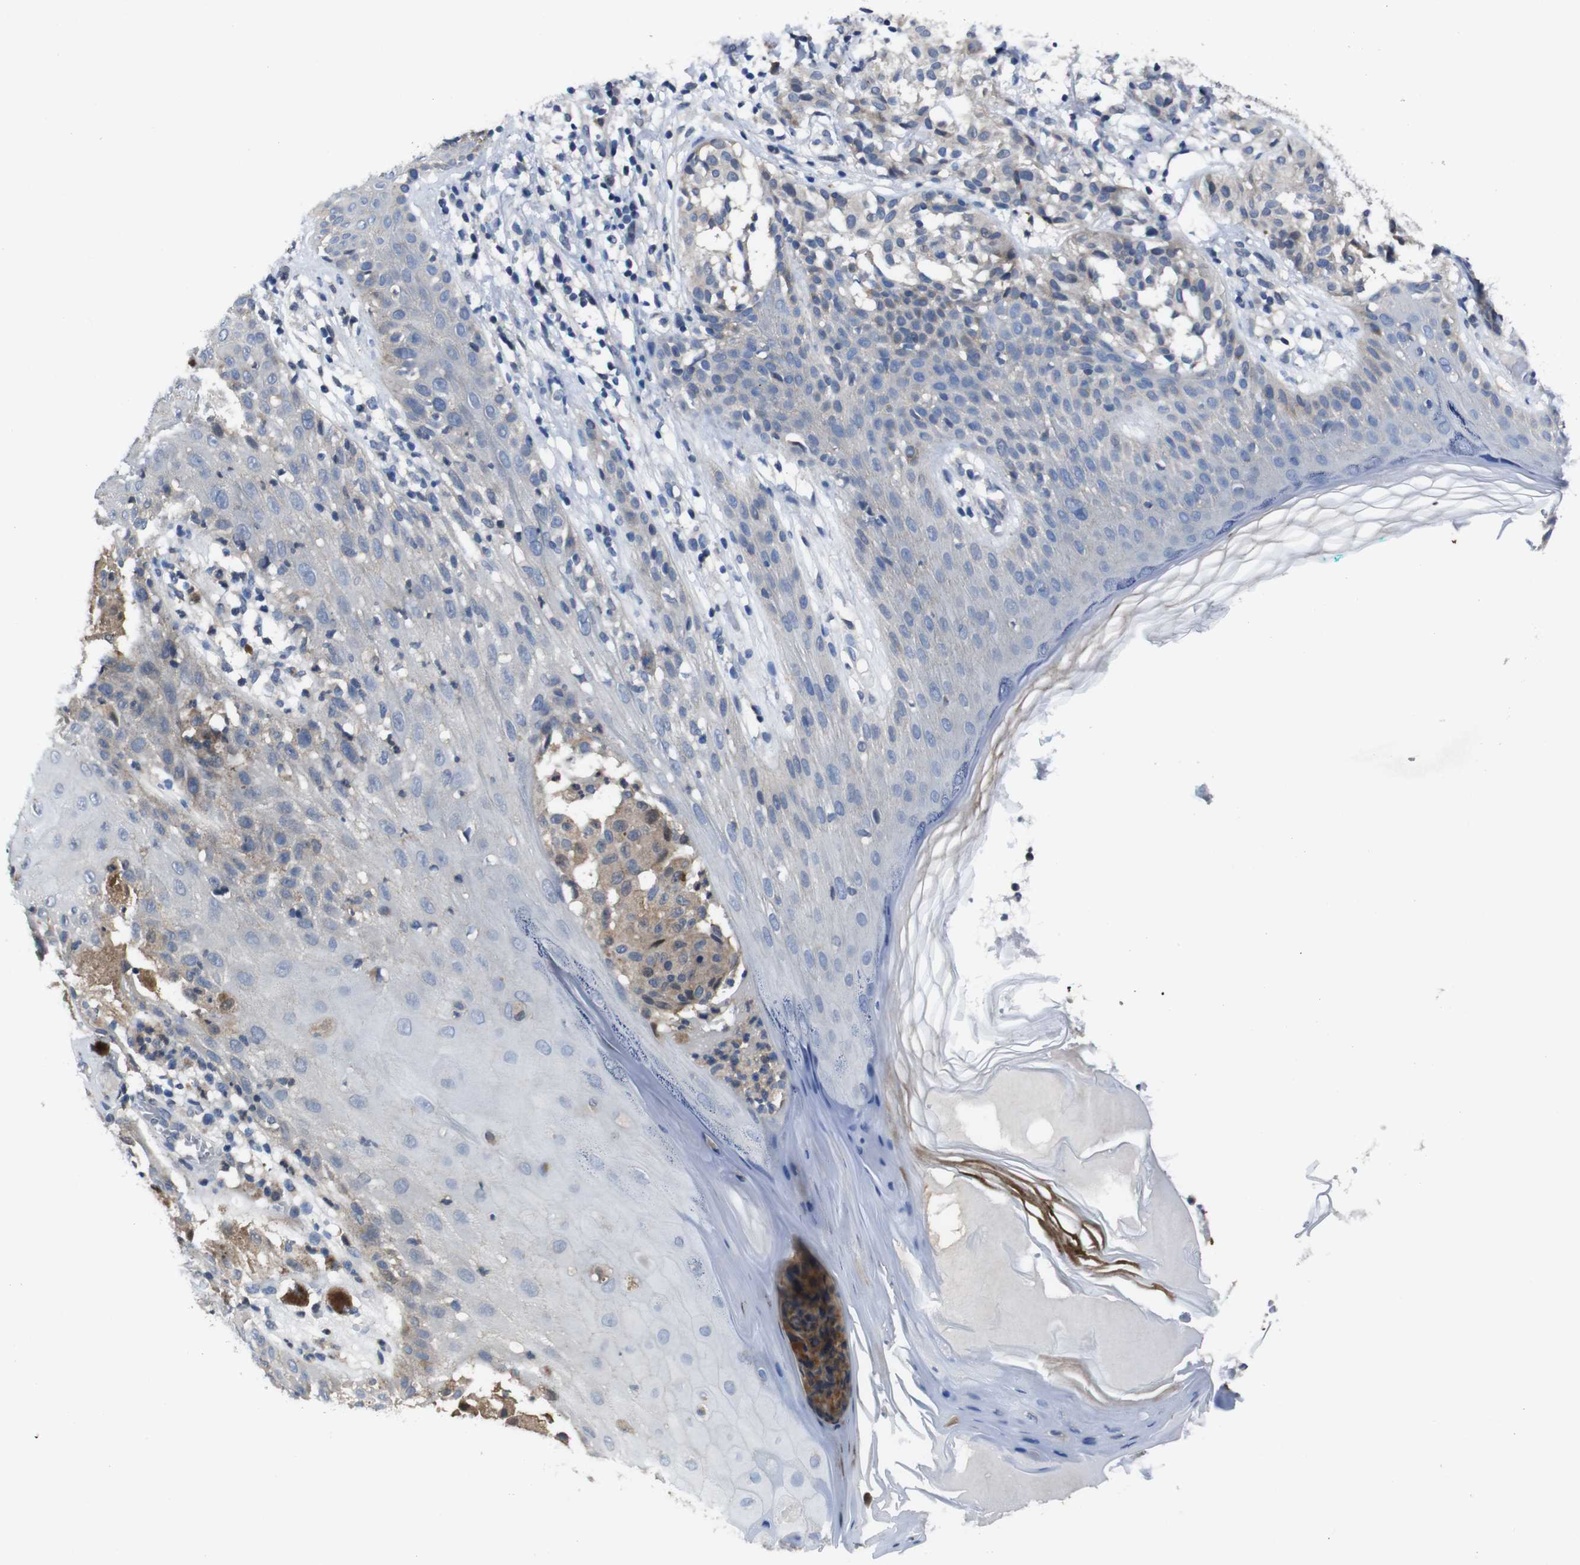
{"staining": {"intensity": "moderate", "quantity": ">75%", "location": "cytoplasmic/membranous"}, "tissue": "melanoma", "cell_type": "Tumor cells", "image_type": "cancer", "snomed": [{"axis": "morphology", "description": "Malignant melanoma, NOS"}, {"axis": "topography", "description": "Skin"}], "caption": "This micrograph demonstrates immunohistochemistry staining of melanoma, with medium moderate cytoplasmic/membranous expression in approximately >75% of tumor cells.", "gene": "SEMA4B", "patient": {"sex": "female", "age": 46}}